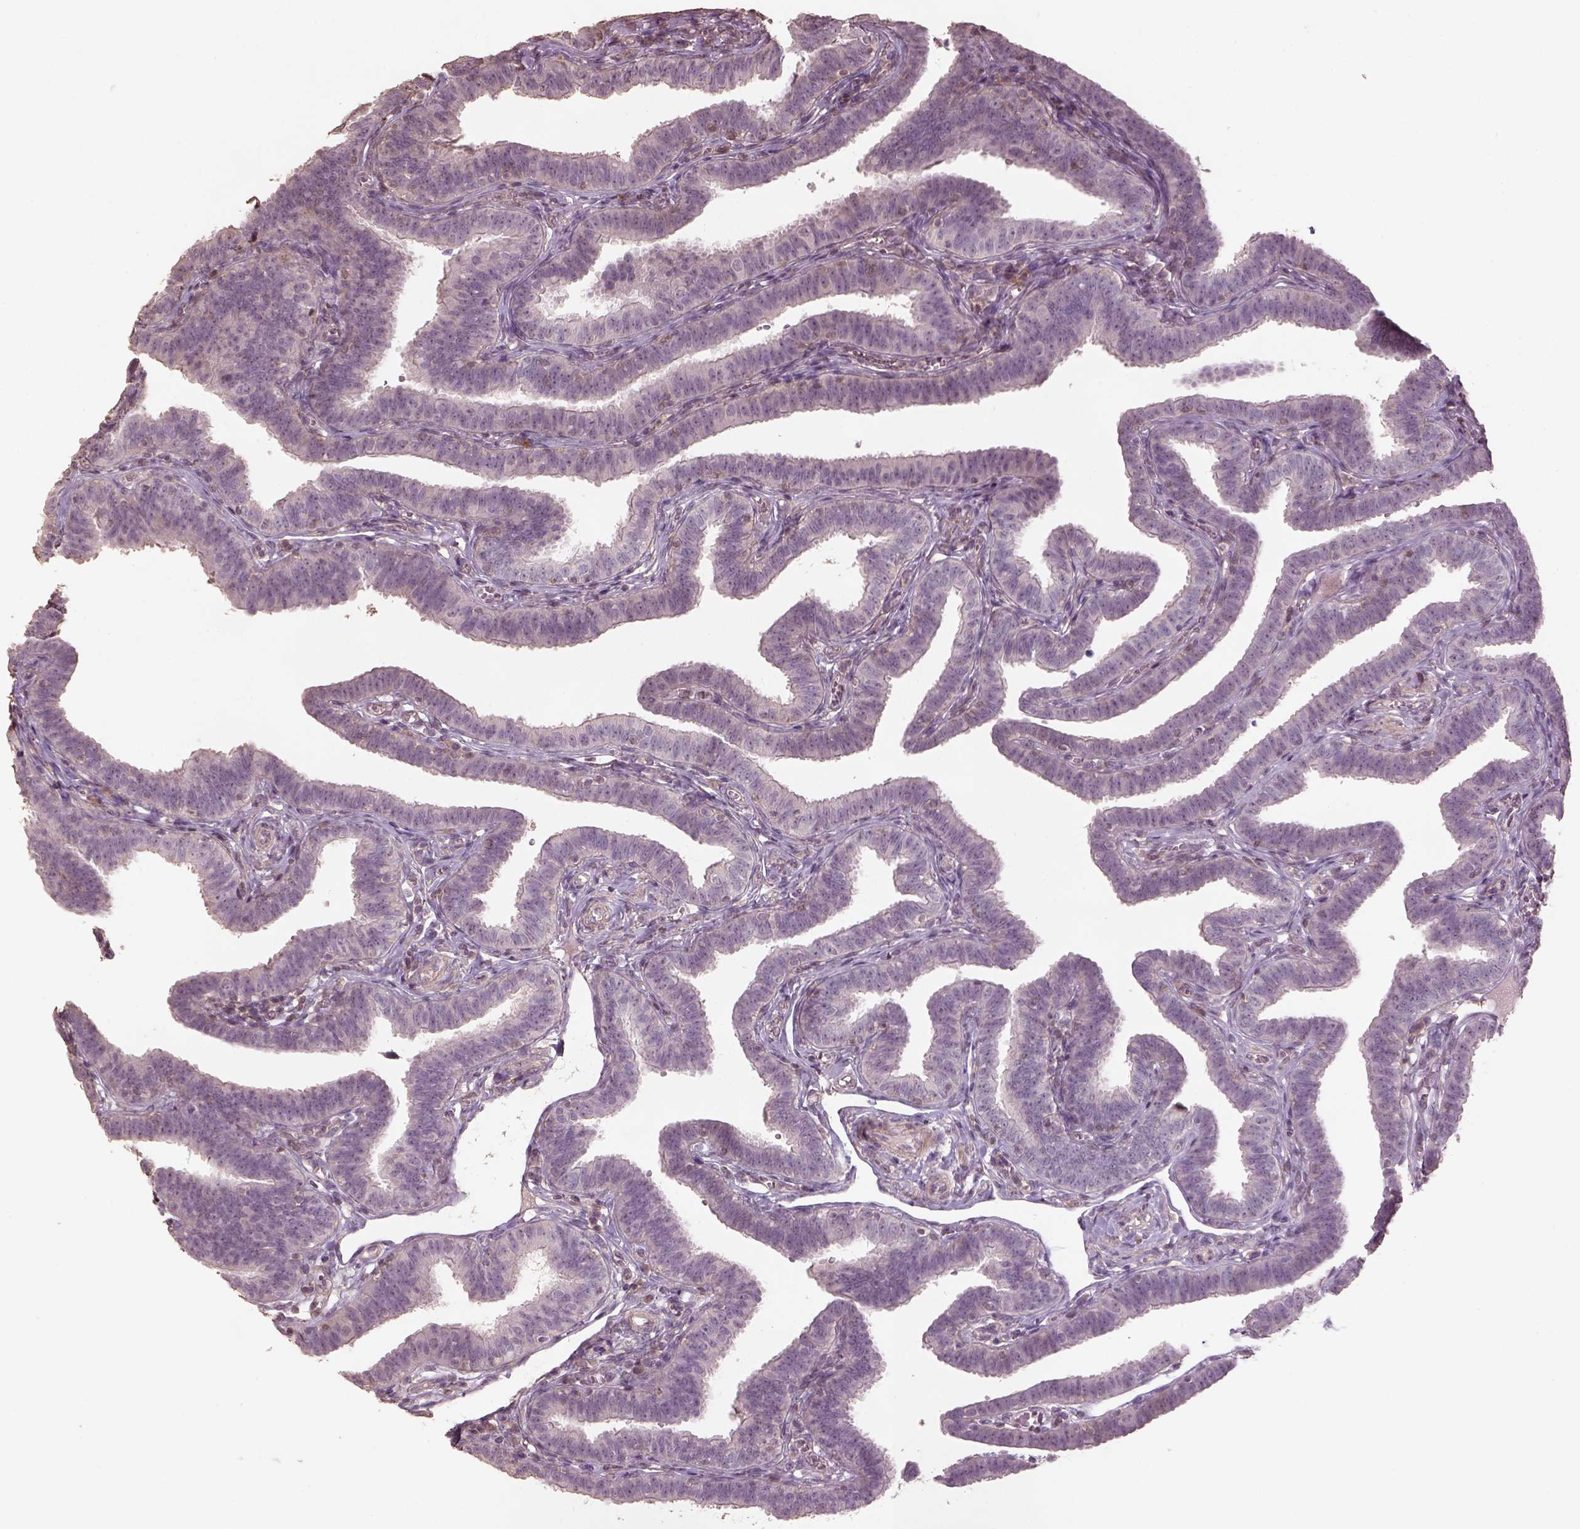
{"staining": {"intensity": "negative", "quantity": "none", "location": "none"}, "tissue": "fallopian tube", "cell_type": "Glandular cells", "image_type": "normal", "snomed": [{"axis": "morphology", "description": "Normal tissue, NOS"}, {"axis": "topography", "description": "Fallopian tube"}], "caption": "A photomicrograph of fallopian tube stained for a protein displays no brown staining in glandular cells. Brightfield microscopy of immunohistochemistry stained with DAB (brown) and hematoxylin (blue), captured at high magnification.", "gene": "LIN7A", "patient": {"sex": "female", "age": 25}}